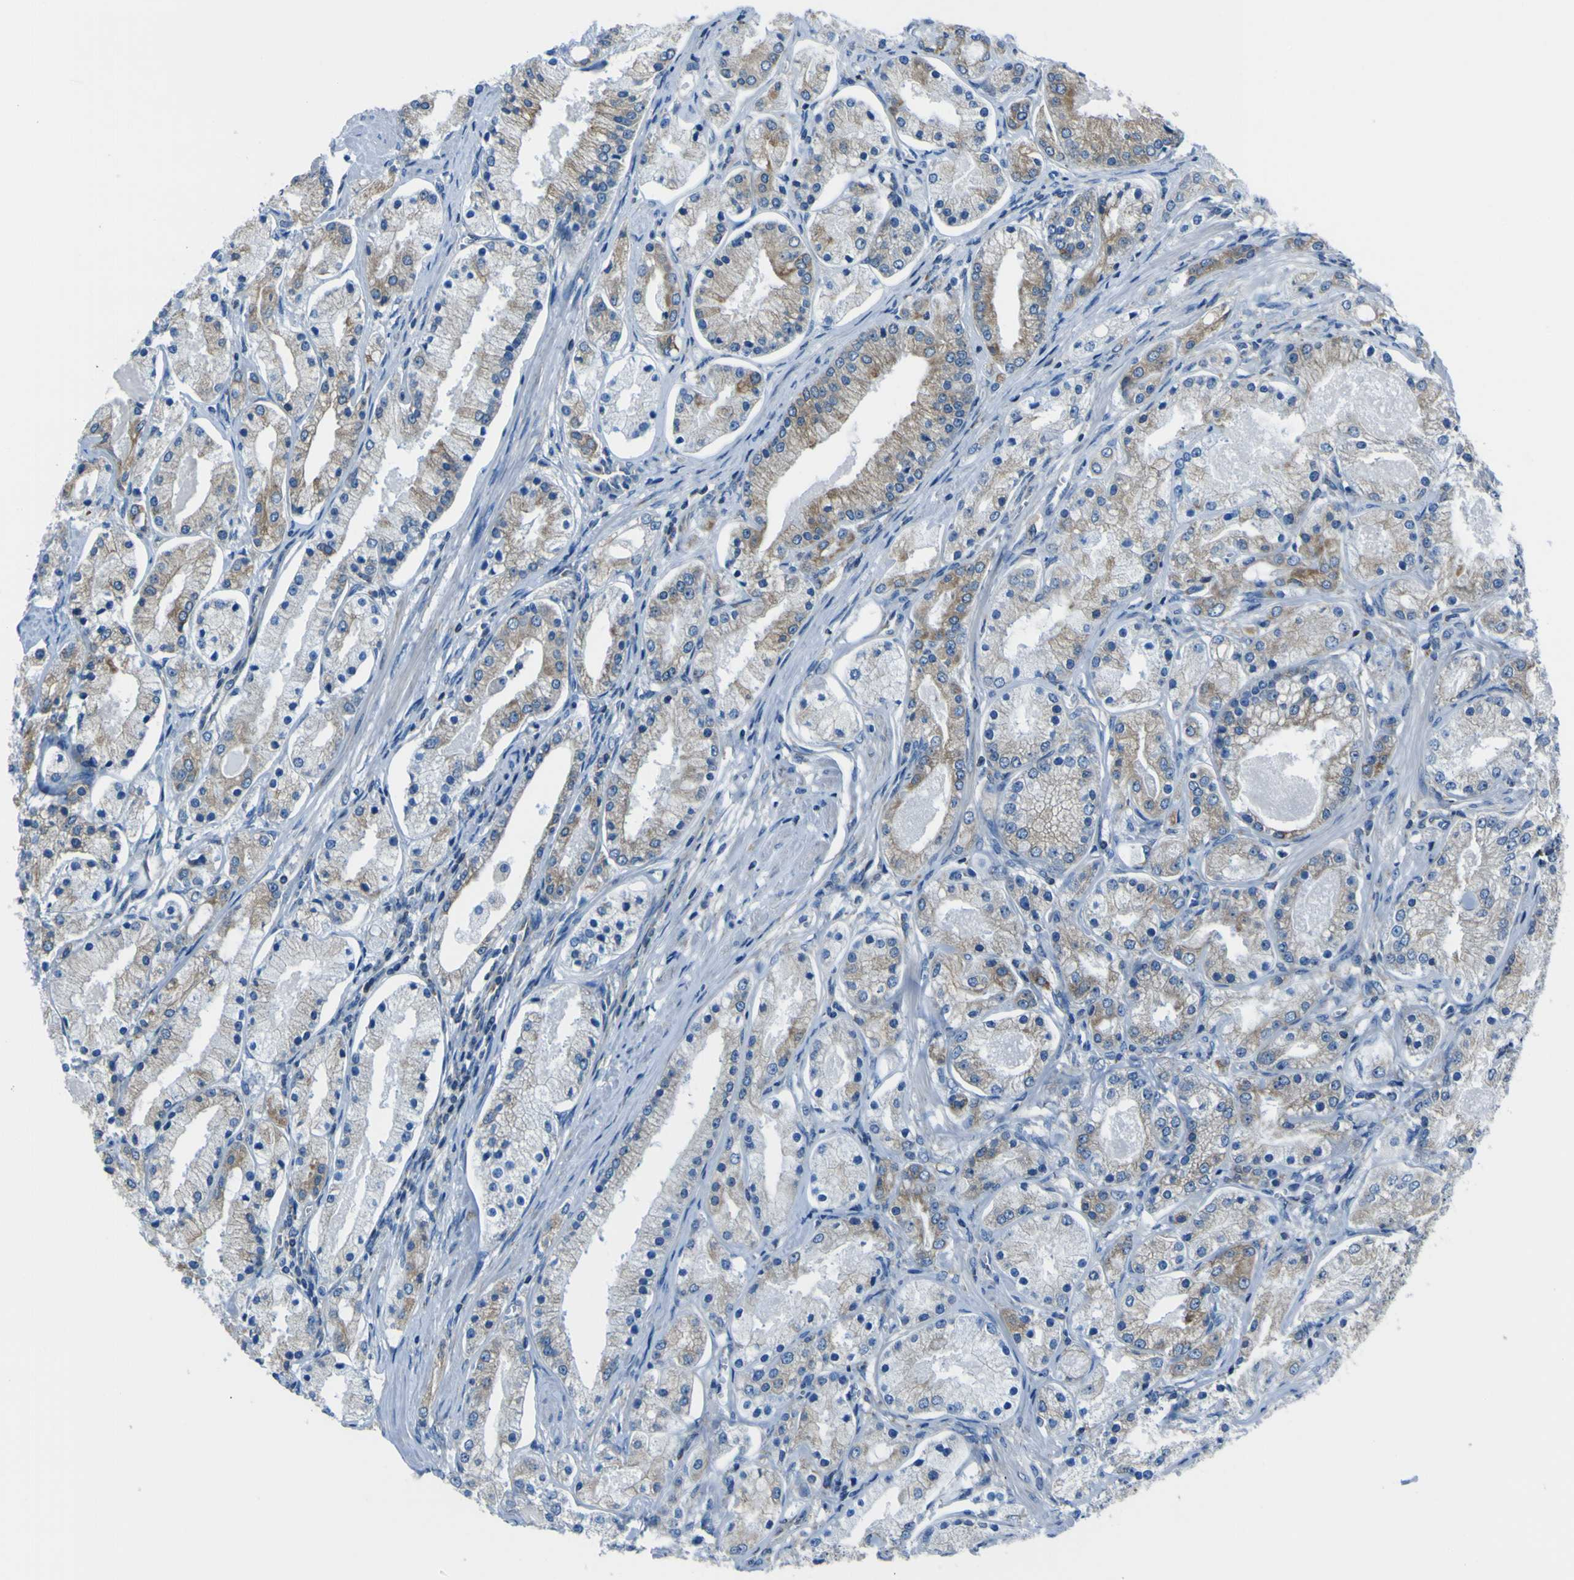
{"staining": {"intensity": "moderate", "quantity": "25%-75%", "location": "cytoplasmic/membranous"}, "tissue": "prostate cancer", "cell_type": "Tumor cells", "image_type": "cancer", "snomed": [{"axis": "morphology", "description": "Adenocarcinoma, High grade"}, {"axis": "topography", "description": "Prostate"}], "caption": "Immunohistochemistry staining of prostate cancer (adenocarcinoma (high-grade)), which reveals medium levels of moderate cytoplasmic/membranous positivity in approximately 25%-75% of tumor cells indicating moderate cytoplasmic/membranous protein expression. The staining was performed using DAB (3,3'-diaminobenzidine) (brown) for protein detection and nuclei were counterstained in hematoxylin (blue).", "gene": "STIM1", "patient": {"sex": "male", "age": 66}}